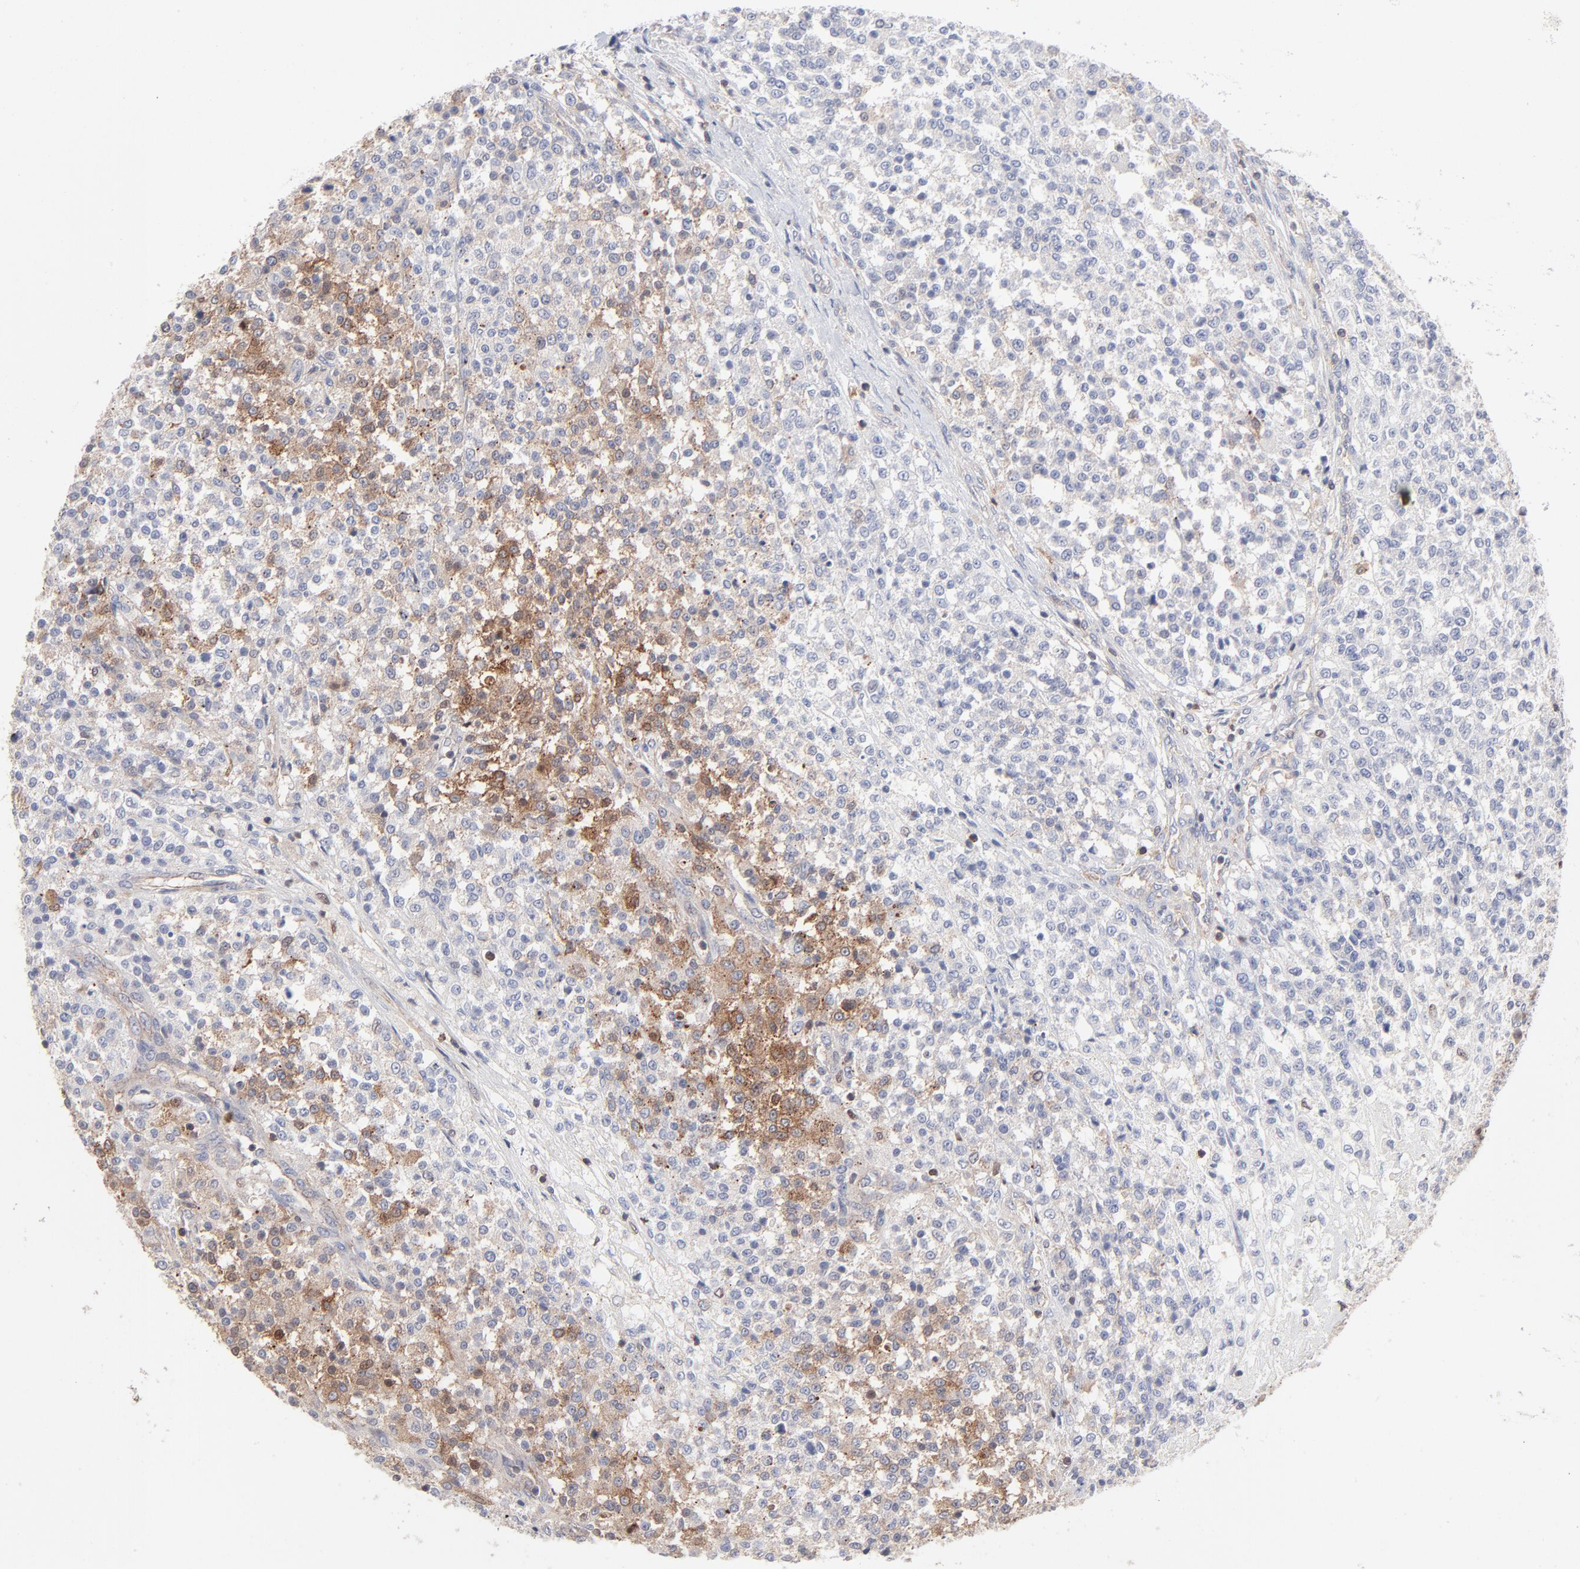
{"staining": {"intensity": "negative", "quantity": "none", "location": "none"}, "tissue": "testis cancer", "cell_type": "Tumor cells", "image_type": "cancer", "snomed": [{"axis": "morphology", "description": "Seminoma, NOS"}, {"axis": "topography", "description": "Testis"}], "caption": "IHC micrograph of neoplastic tissue: human testis cancer stained with DAB (3,3'-diaminobenzidine) reveals no significant protein expression in tumor cells.", "gene": "ARHGEF6", "patient": {"sex": "male", "age": 59}}